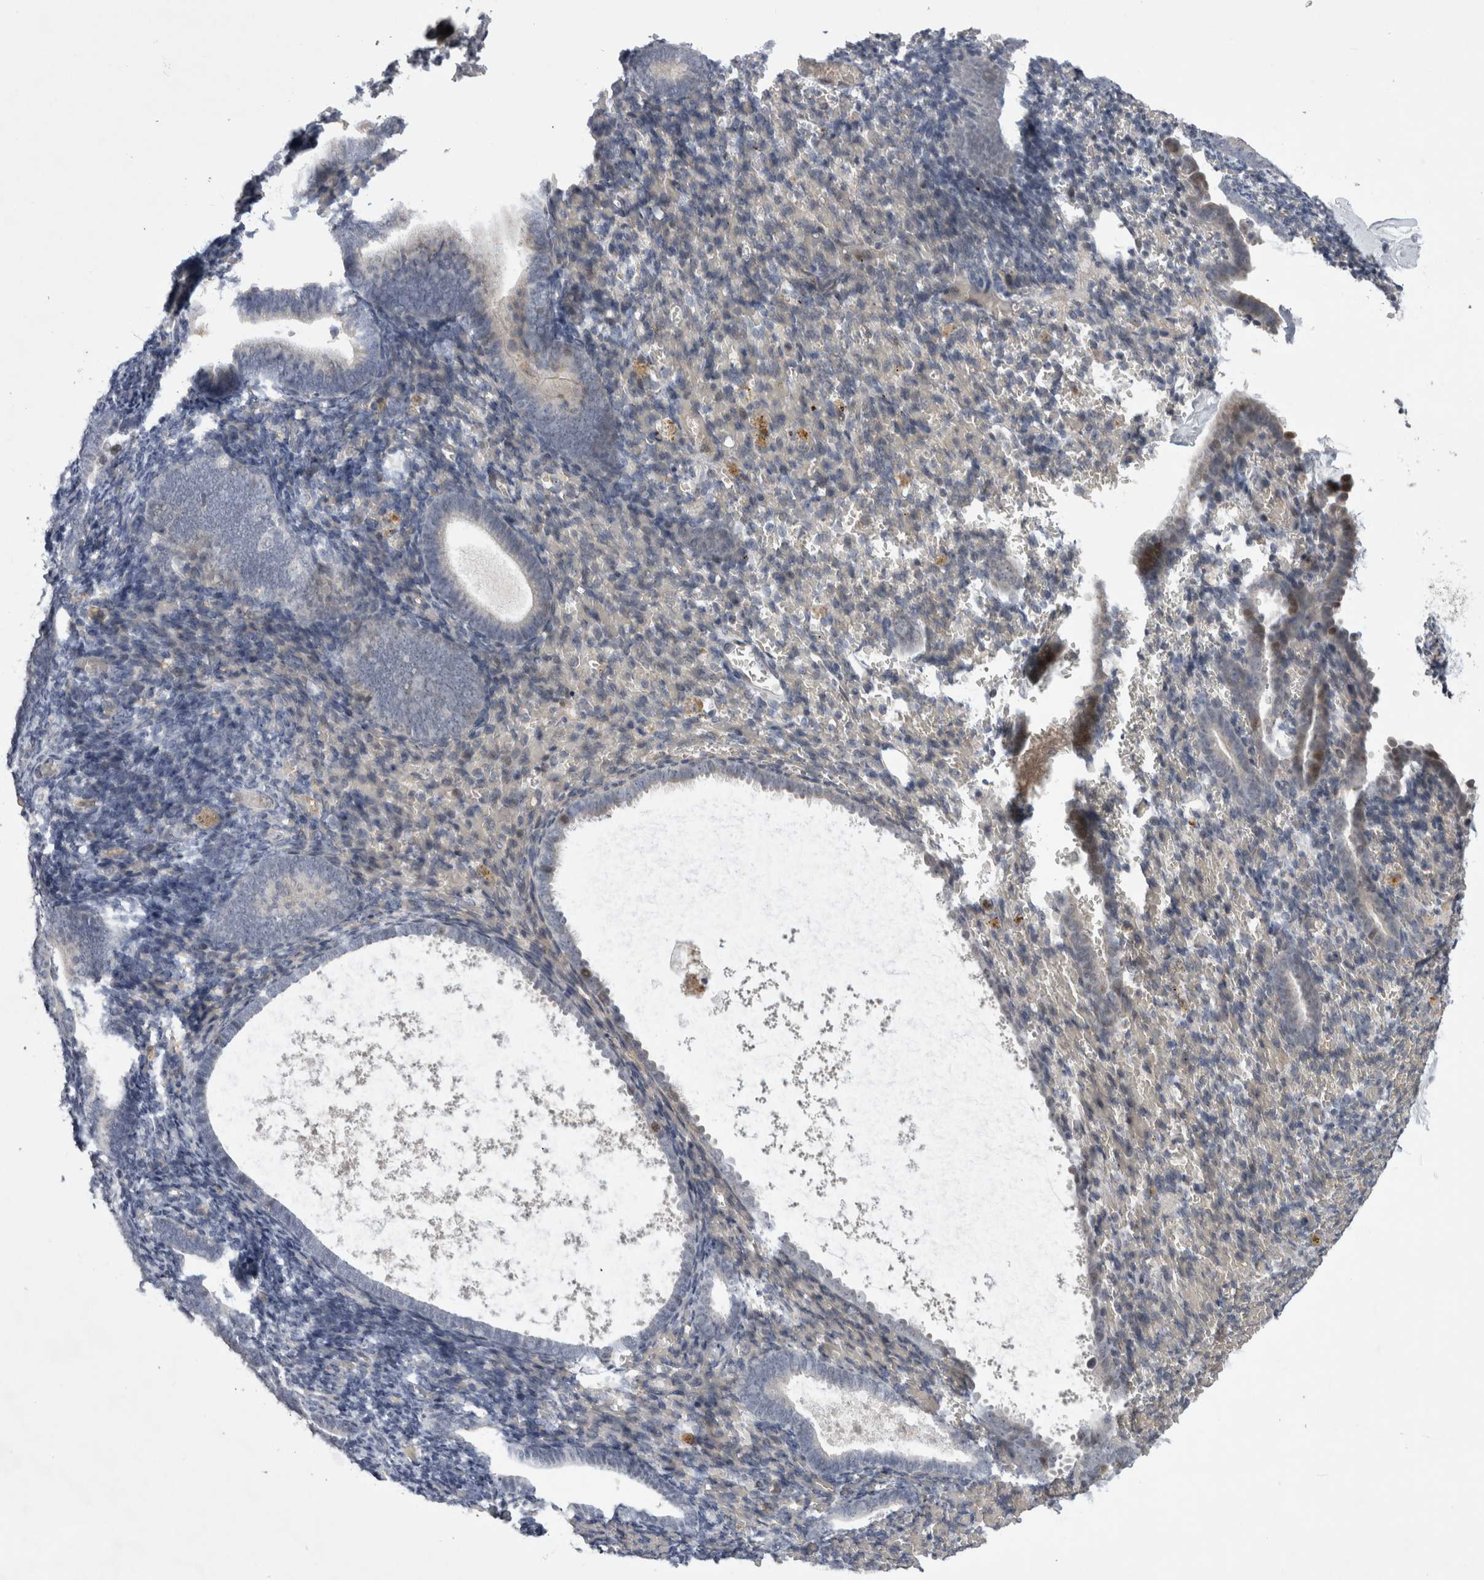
{"staining": {"intensity": "negative", "quantity": "none", "location": "none"}, "tissue": "endometrium", "cell_type": "Cells in endometrial stroma", "image_type": "normal", "snomed": [{"axis": "morphology", "description": "Normal tissue, NOS"}, {"axis": "topography", "description": "Endometrium"}], "caption": "The immunohistochemistry (IHC) image has no significant staining in cells in endometrial stroma of endometrium. The staining is performed using DAB (3,3'-diaminobenzidine) brown chromogen with nuclei counter-stained in using hematoxylin.", "gene": "IFI44", "patient": {"sex": "female", "age": 51}}